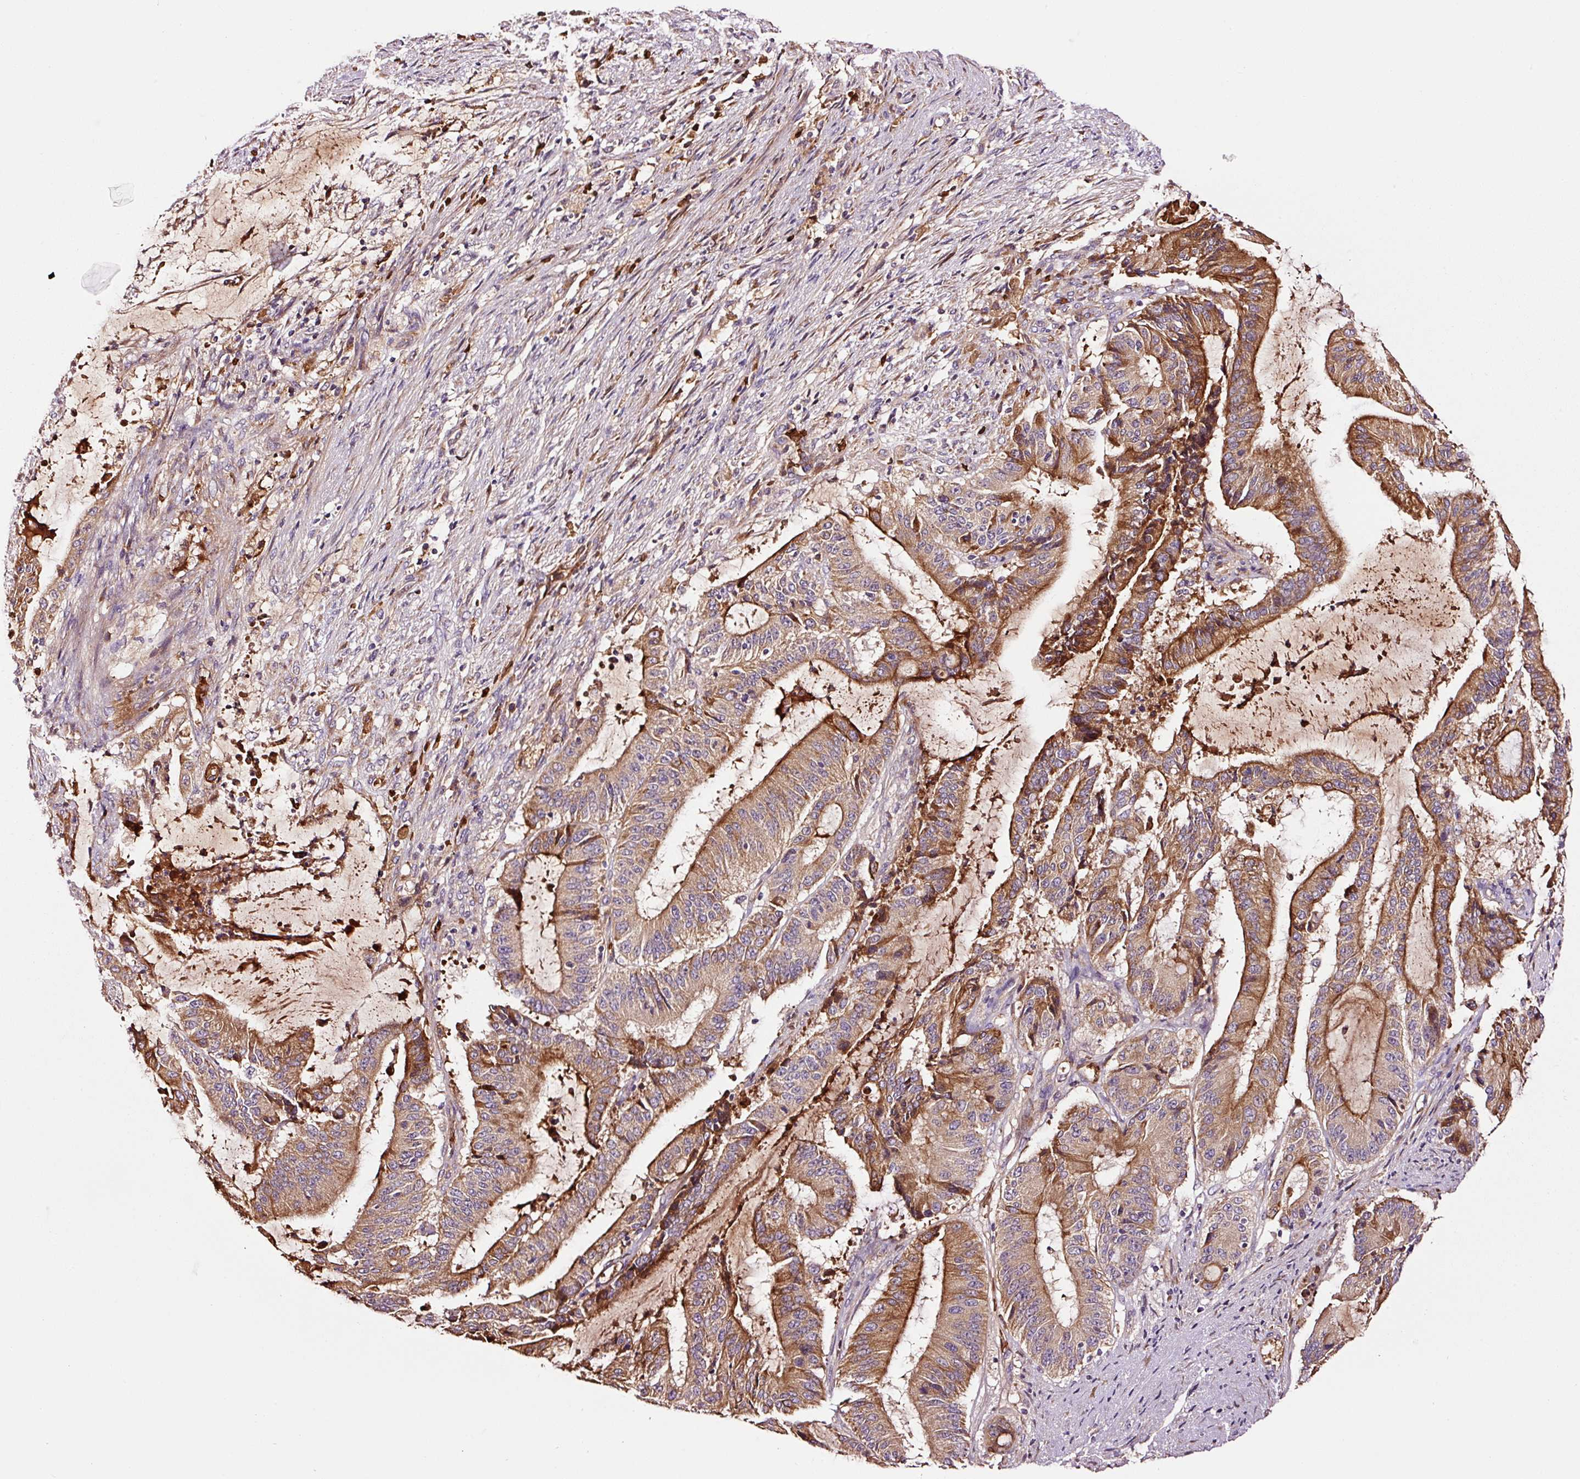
{"staining": {"intensity": "moderate", "quantity": ">75%", "location": "cytoplasmic/membranous"}, "tissue": "liver cancer", "cell_type": "Tumor cells", "image_type": "cancer", "snomed": [{"axis": "morphology", "description": "Normal tissue, NOS"}, {"axis": "morphology", "description": "Cholangiocarcinoma"}, {"axis": "topography", "description": "Liver"}, {"axis": "topography", "description": "Peripheral nerve tissue"}], "caption": "Protein expression by IHC reveals moderate cytoplasmic/membranous expression in about >75% of tumor cells in cholangiocarcinoma (liver). (DAB IHC, brown staining for protein, blue staining for nuclei).", "gene": "PGLYRP2", "patient": {"sex": "female", "age": 73}}